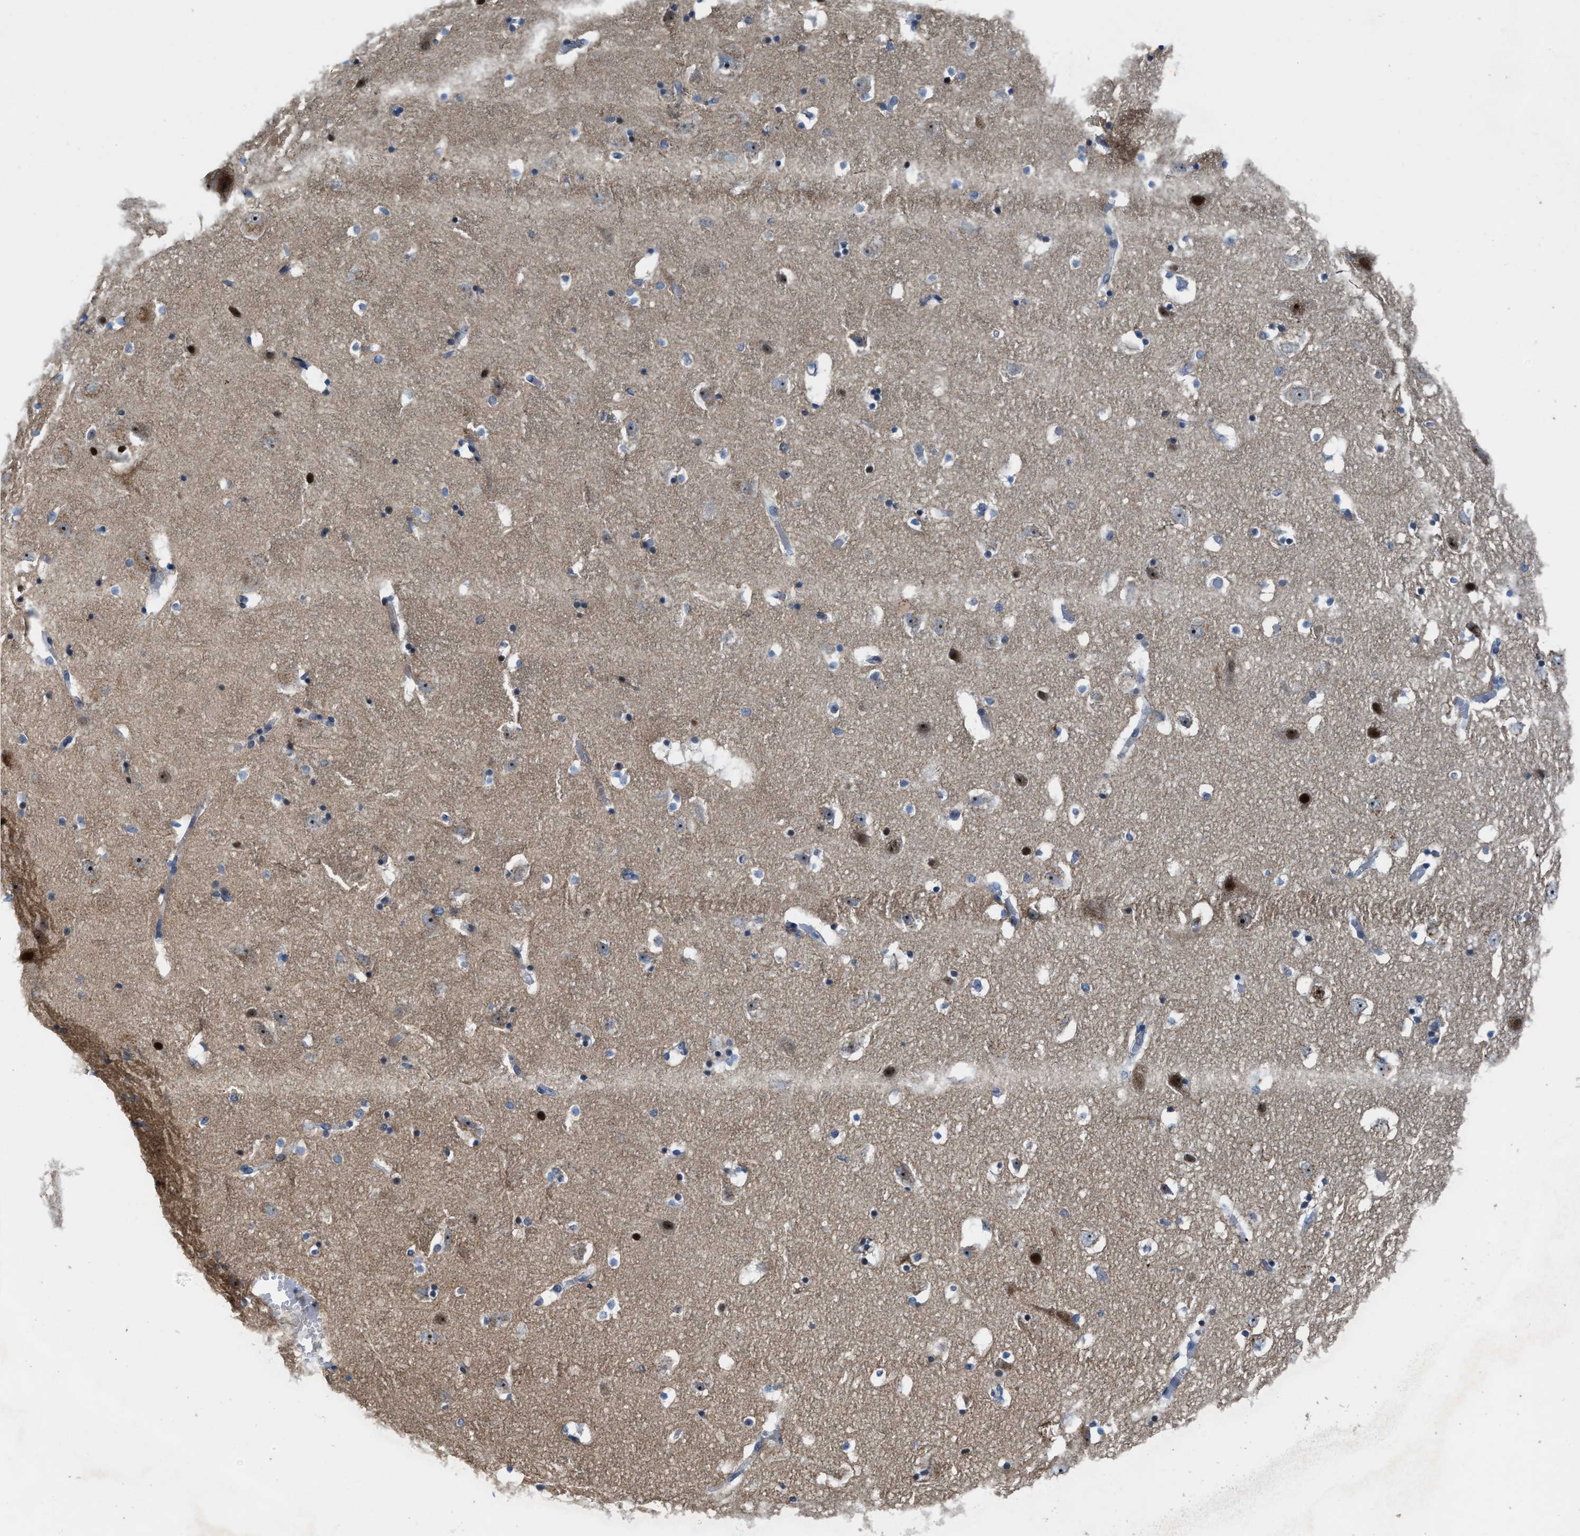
{"staining": {"intensity": "strong", "quantity": "<25%", "location": "nuclear"}, "tissue": "hippocampus", "cell_type": "Glial cells", "image_type": "normal", "snomed": [{"axis": "morphology", "description": "Normal tissue, NOS"}, {"axis": "topography", "description": "Hippocampus"}], "caption": "Protein analysis of benign hippocampus exhibits strong nuclear staining in about <25% of glial cells.", "gene": "ZNF783", "patient": {"sex": "male", "age": 45}}